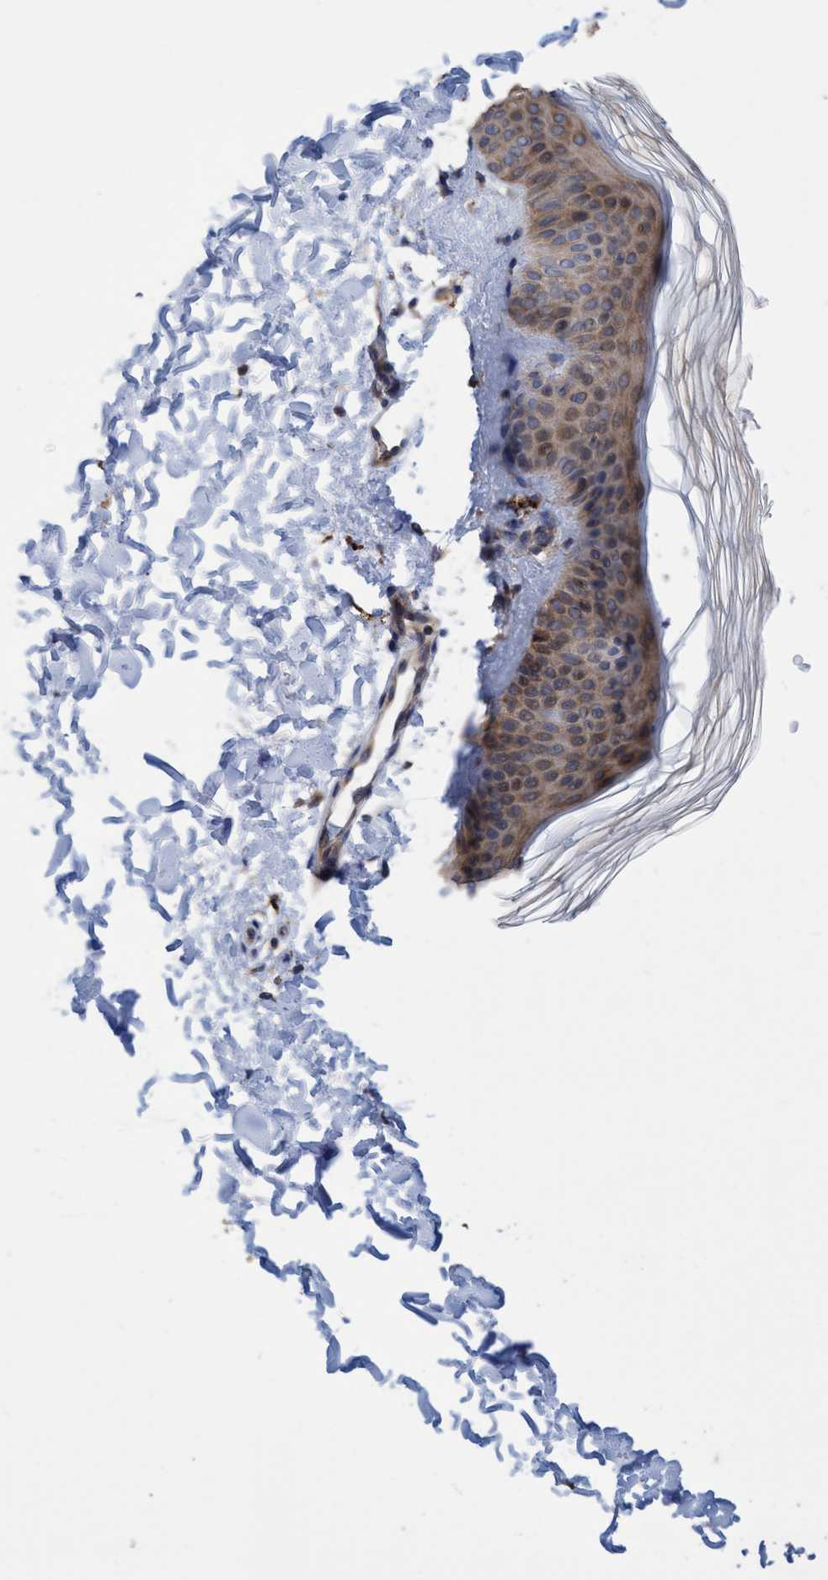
{"staining": {"intensity": "moderate", "quantity": ">75%", "location": "cytoplasmic/membranous"}, "tissue": "skin", "cell_type": "Fibroblasts", "image_type": "normal", "snomed": [{"axis": "morphology", "description": "Normal tissue, NOS"}, {"axis": "morphology", "description": "Malignant melanoma, Metastatic site"}, {"axis": "topography", "description": "Skin"}], "caption": "The image exhibits immunohistochemical staining of benign skin. There is moderate cytoplasmic/membranous expression is present in approximately >75% of fibroblasts.", "gene": "BBS9", "patient": {"sex": "male", "age": 41}}